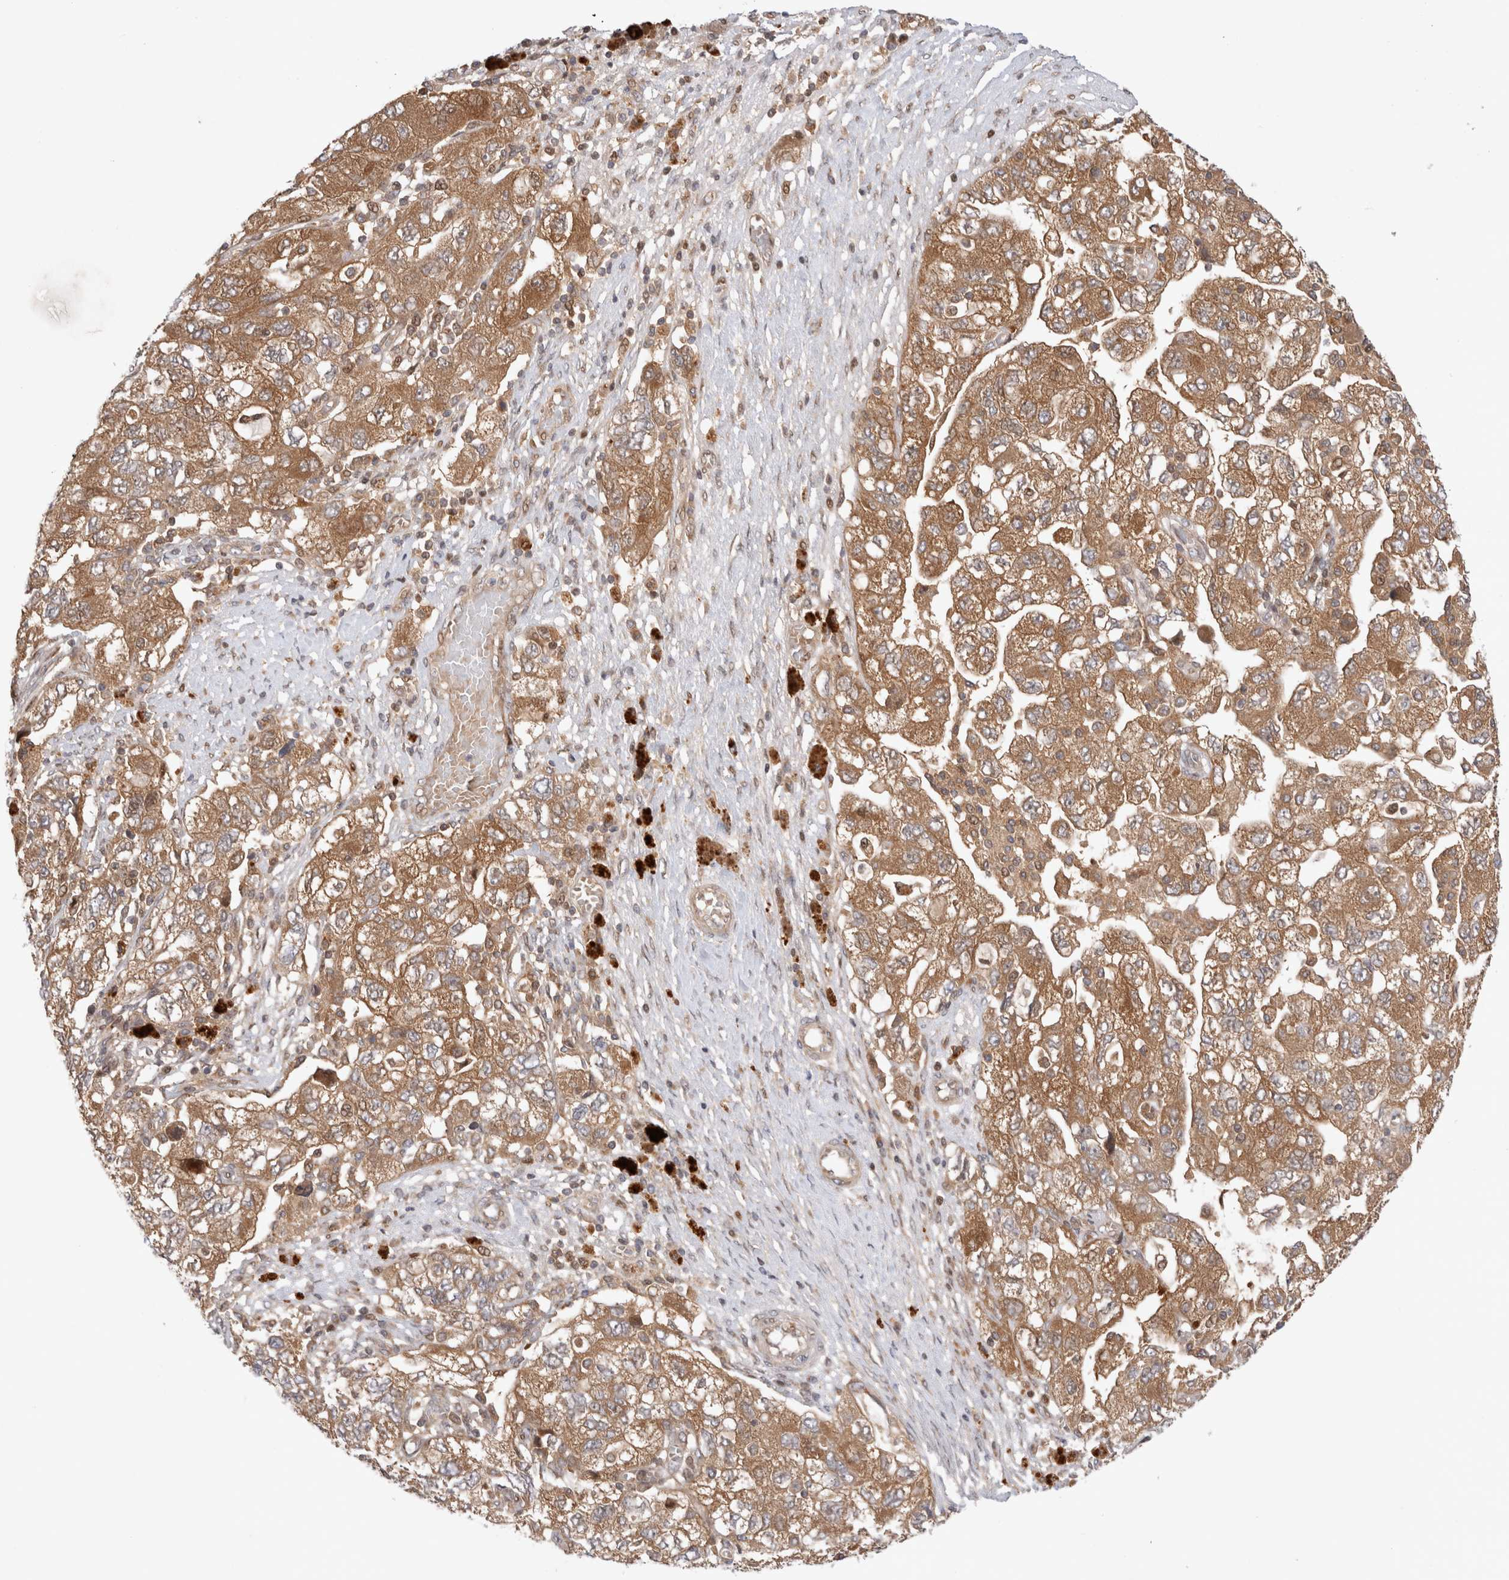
{"staining": {"intensity": "moderate", "quantity": ">75%", "location": "cytoplasmic/membranous"}, "tissue": "ovarian cancer", "cell_type": "Tumor cells", "image_type": "cancer", "snomed": [{"axis": "morphology", "description": "Carcinoma, NOS"}, {"axis": "morphology", "description": "Cystadenocarcinoma, serous, NOS"}, {"axis": "topography", "description": "Ovary"}], "caption": "Protein positivity by immunohistochemistry exhibits moderate cytoplasmic/membranous positivity in approximately >75% of tumor cells in ovarian cancer (carcinoma).", "gene": "HTT", "patient": {"sex": "female", "age": 69}}